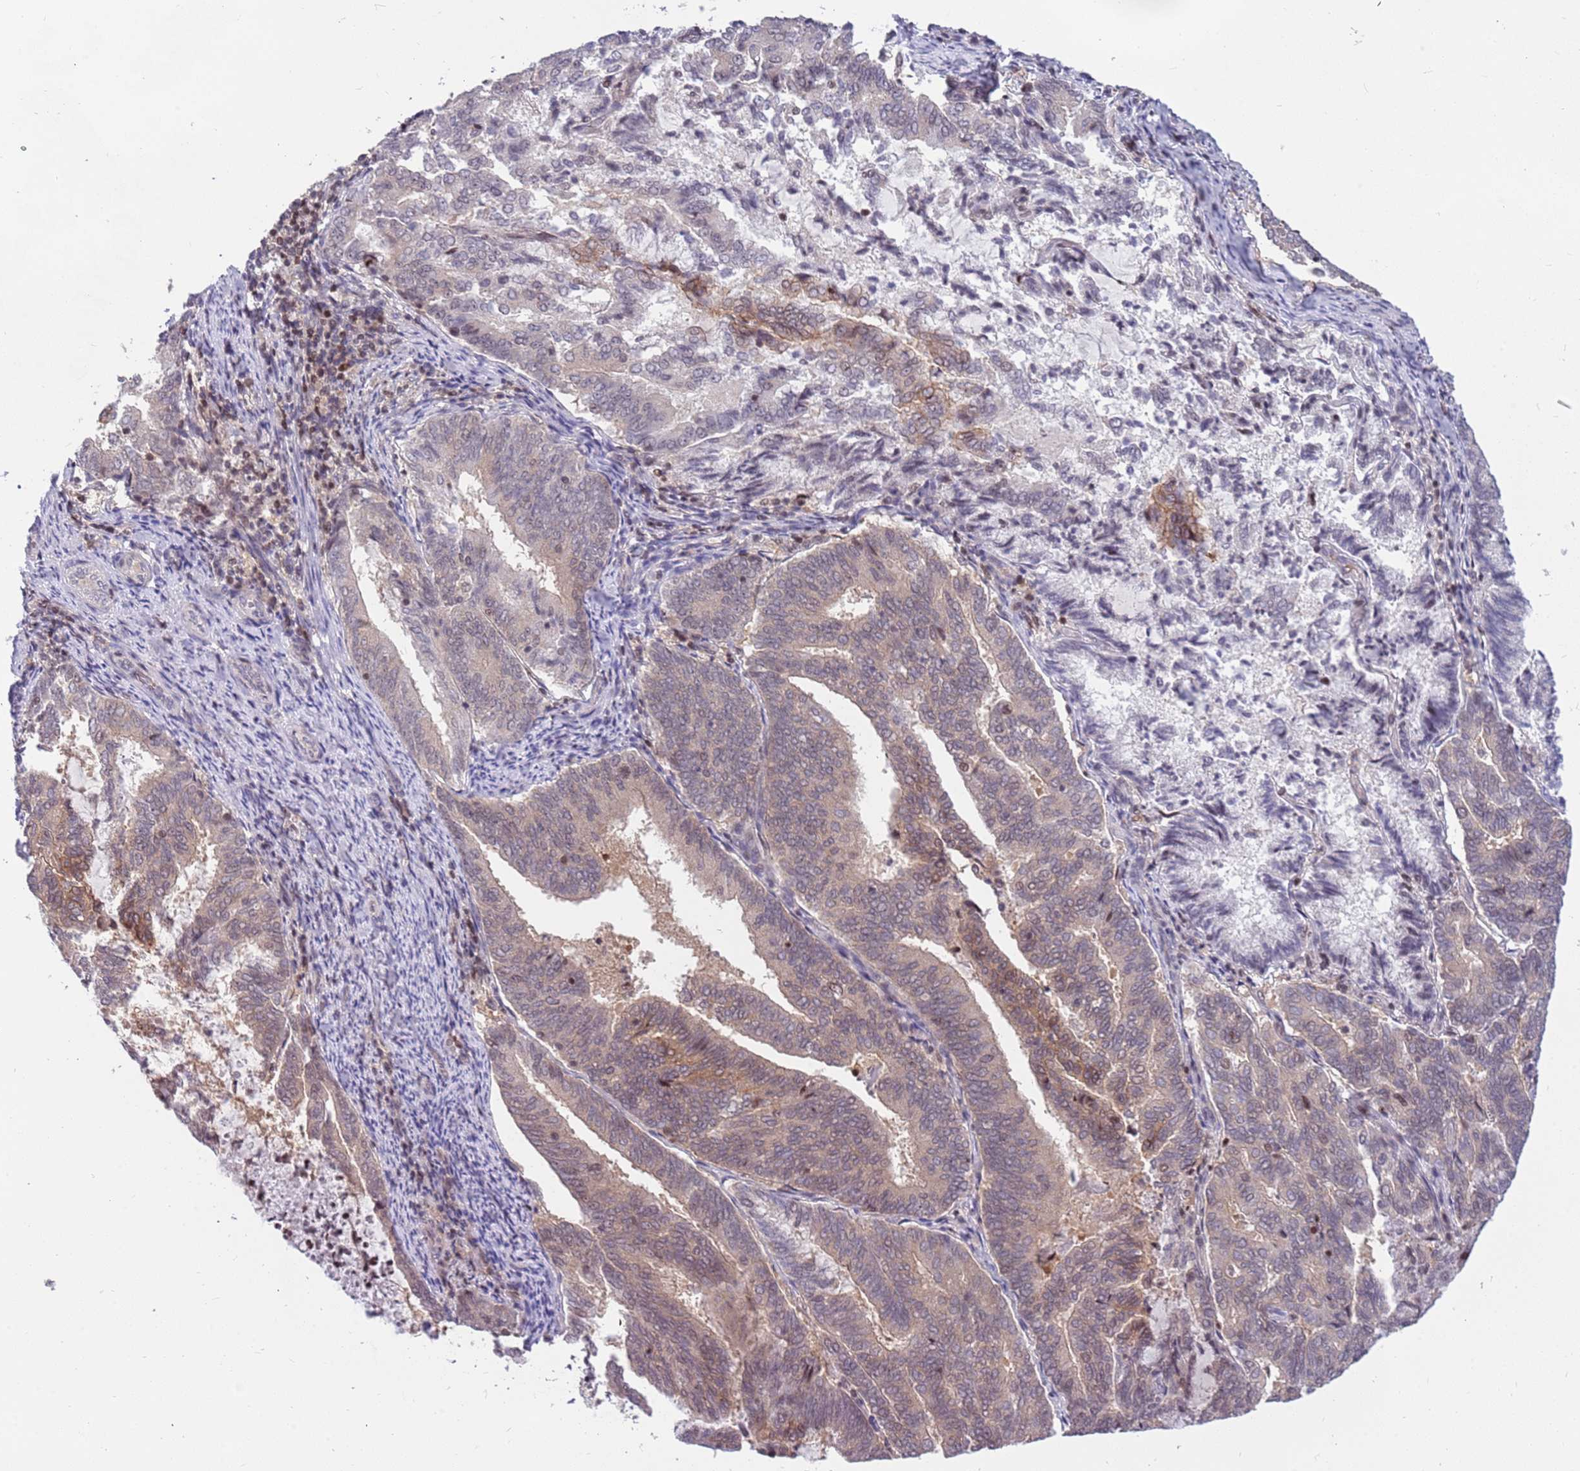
{"staining": {"intensity": "weak", "quantity": "<25%", "location": "cytoplasmic/membranous"}, "tissue": "endometrial cancer", "cell_type": "Tumor cells", "image_type": "cancer", "snomed": [{"axis": "morphology", "description": "Adenocarcinoma, NOS"}, {"axis": "topography", "description": "Endometrium"}], "caption": "Immunohistochemistry (IHC) photomicrograph of neoplastic tissue: endometrial cancer stained with DAB (3,3'-diaminobenzidine) demonstrates no significant protein staining in tumor cells. The staining was performed using DAB (3,3'-diaminobenzidine) to visualize the protein expression in brown, while the nuclei were stained in blue with hematoxylin (Magnification: 20x).", "gene": "ARHGEF5", "patient": {"sex": "female", "age": 80}}